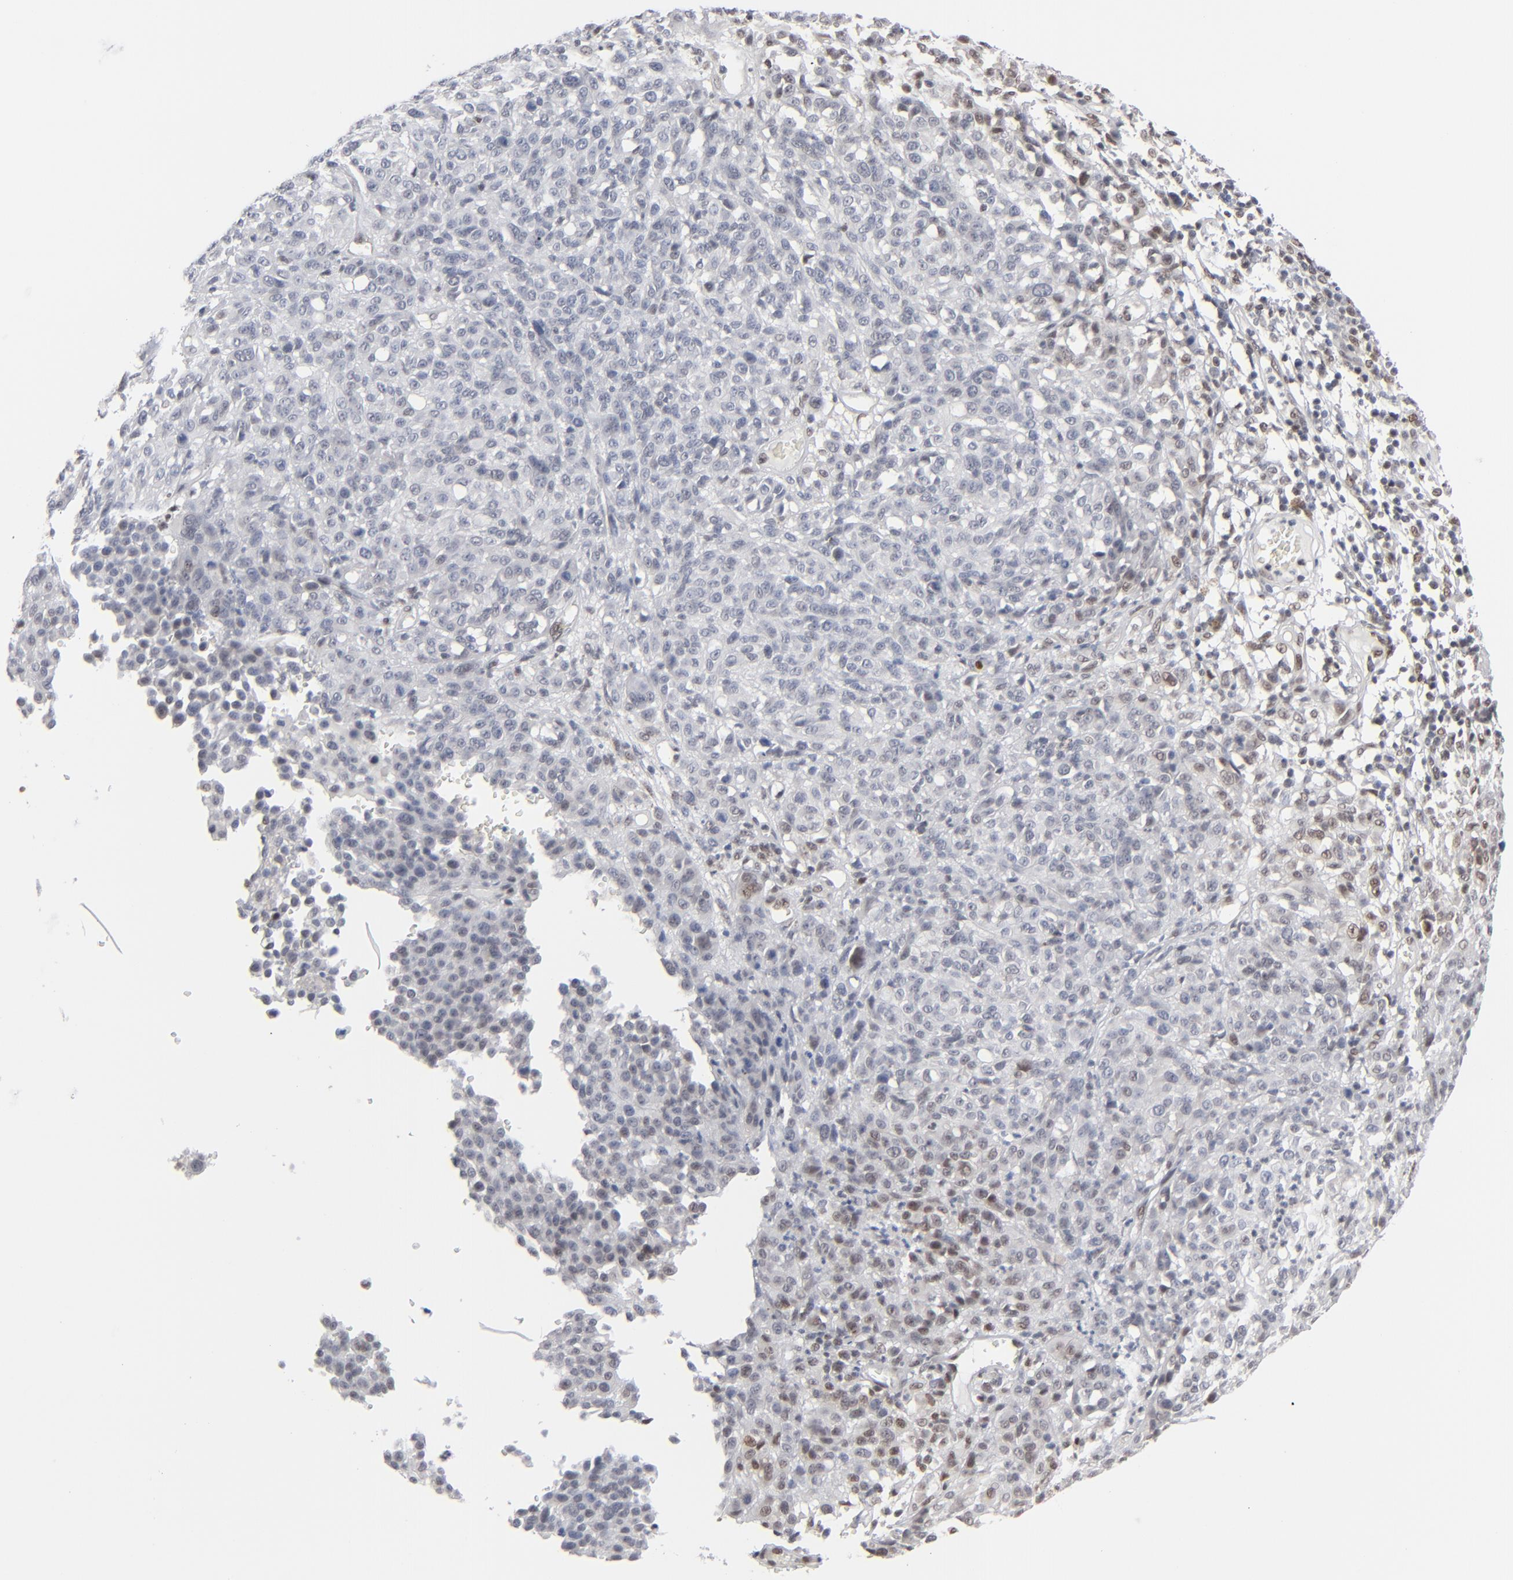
{"staining": {"intensity": "weak", "quantity": "<25%", "location": "nuclear"}, "tissue": "melanoma", "cell_type": "Tumor cells", "image_type": "cancer", "snomed": [{"axis": "morphology", "description": "Malignant melanoma, NOS"}, {"axis": "topography", "description": "Skin"}], "caption": "Image shows no protein positivity in tumor cells of malignant melanoma tissue.", "gene": "IRF9", "patient": {"sex": "female", "age": 49}}